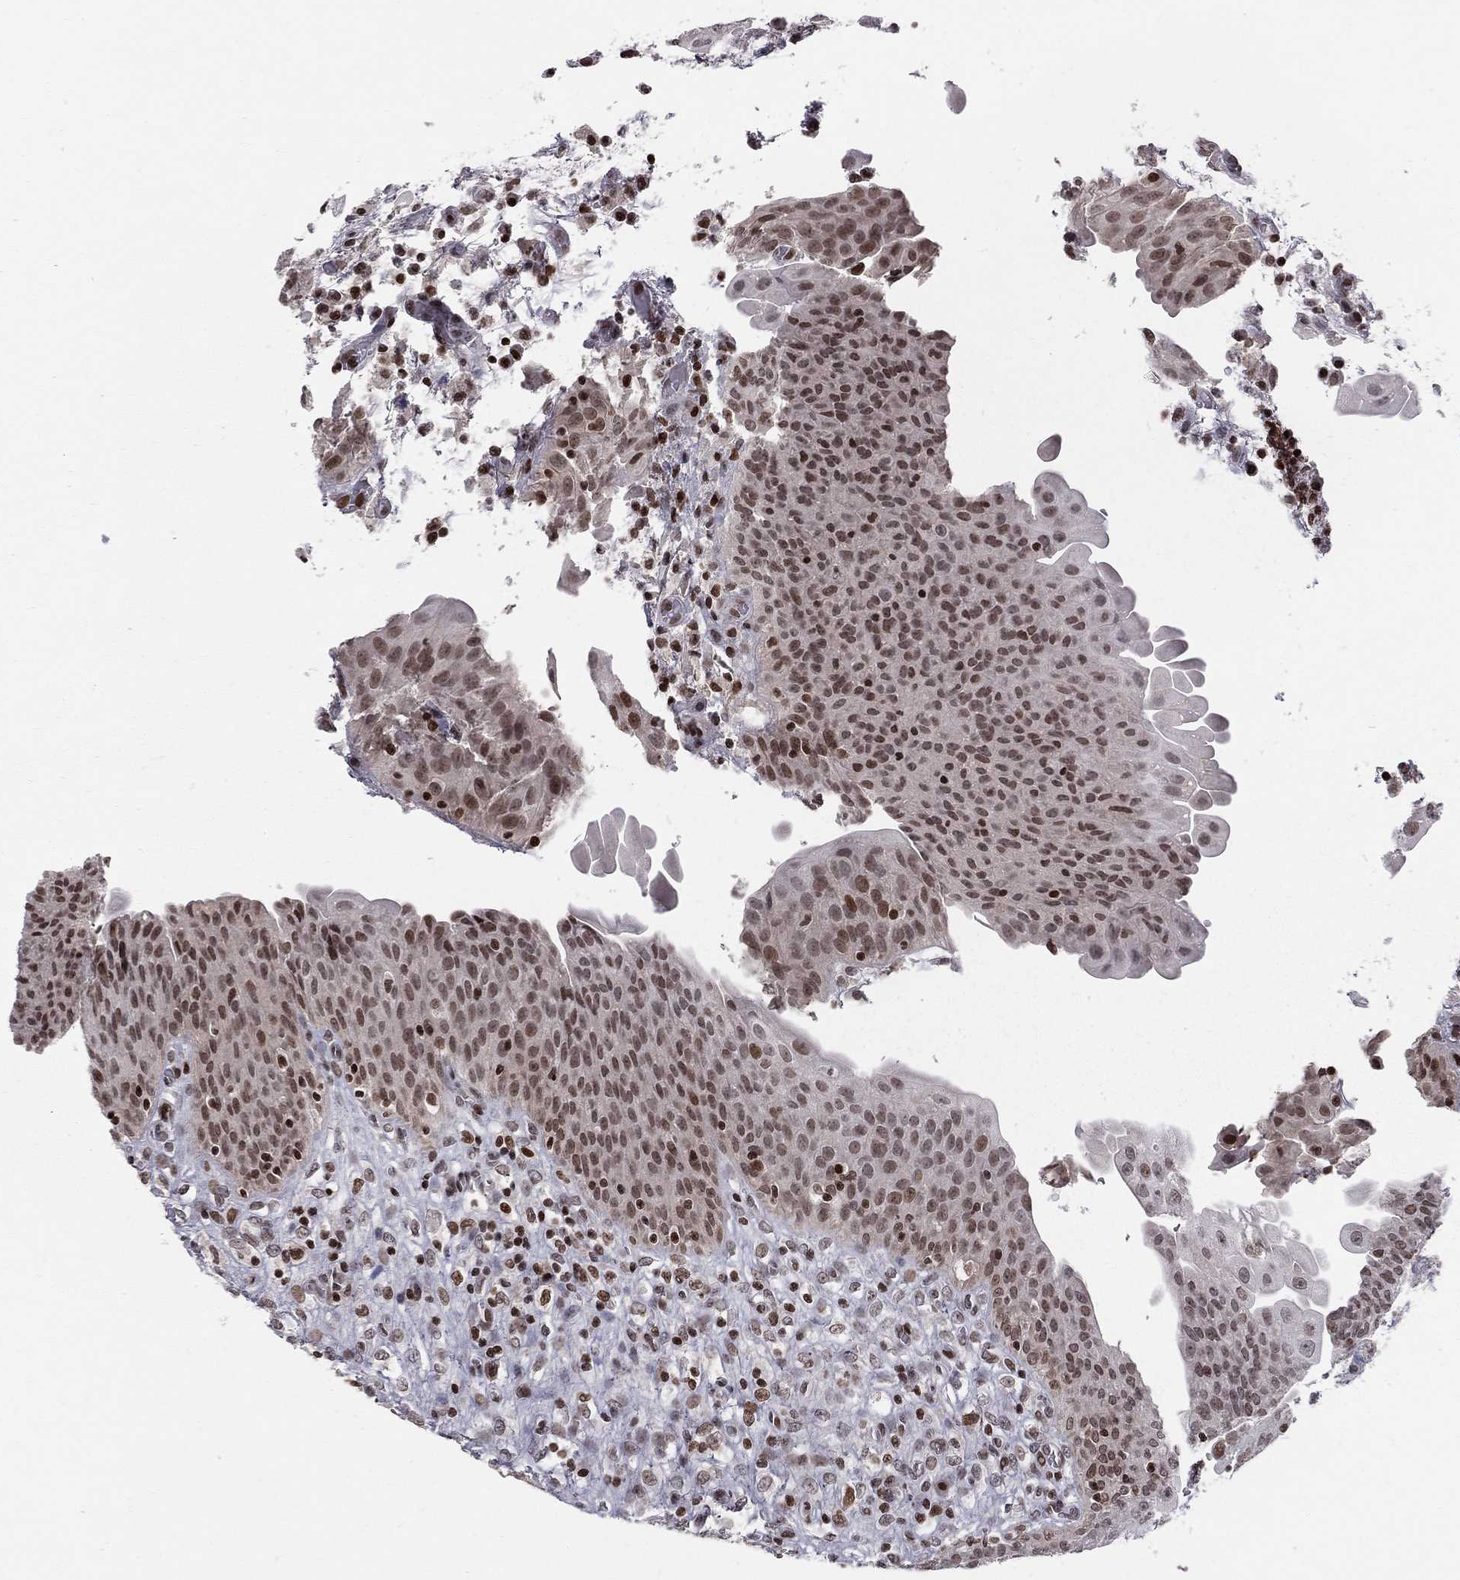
{"staining": {"intensity": "moderate", "quantity": ">75%", "location": "nuclear"}, "tissue": "urothelial cancer", "cell_type": "Tumor cells", "image_type": "cancer", "snomed": [{"axis": "morphology", "description": "Urothelial carcinoma, High grade"}, {"axis": "topography", "description": "Urinary bladder"}], "caption": "Urothelial cancer stained with immunohistochemistry (IHC) shows moderate nuclear staining in approximately >75% of tumor cells. The protein is shown in brown color, while the nuclei are stained blue.", "gene": "RNASEH2C", "patient": {"sex": "male", "age": 60}}